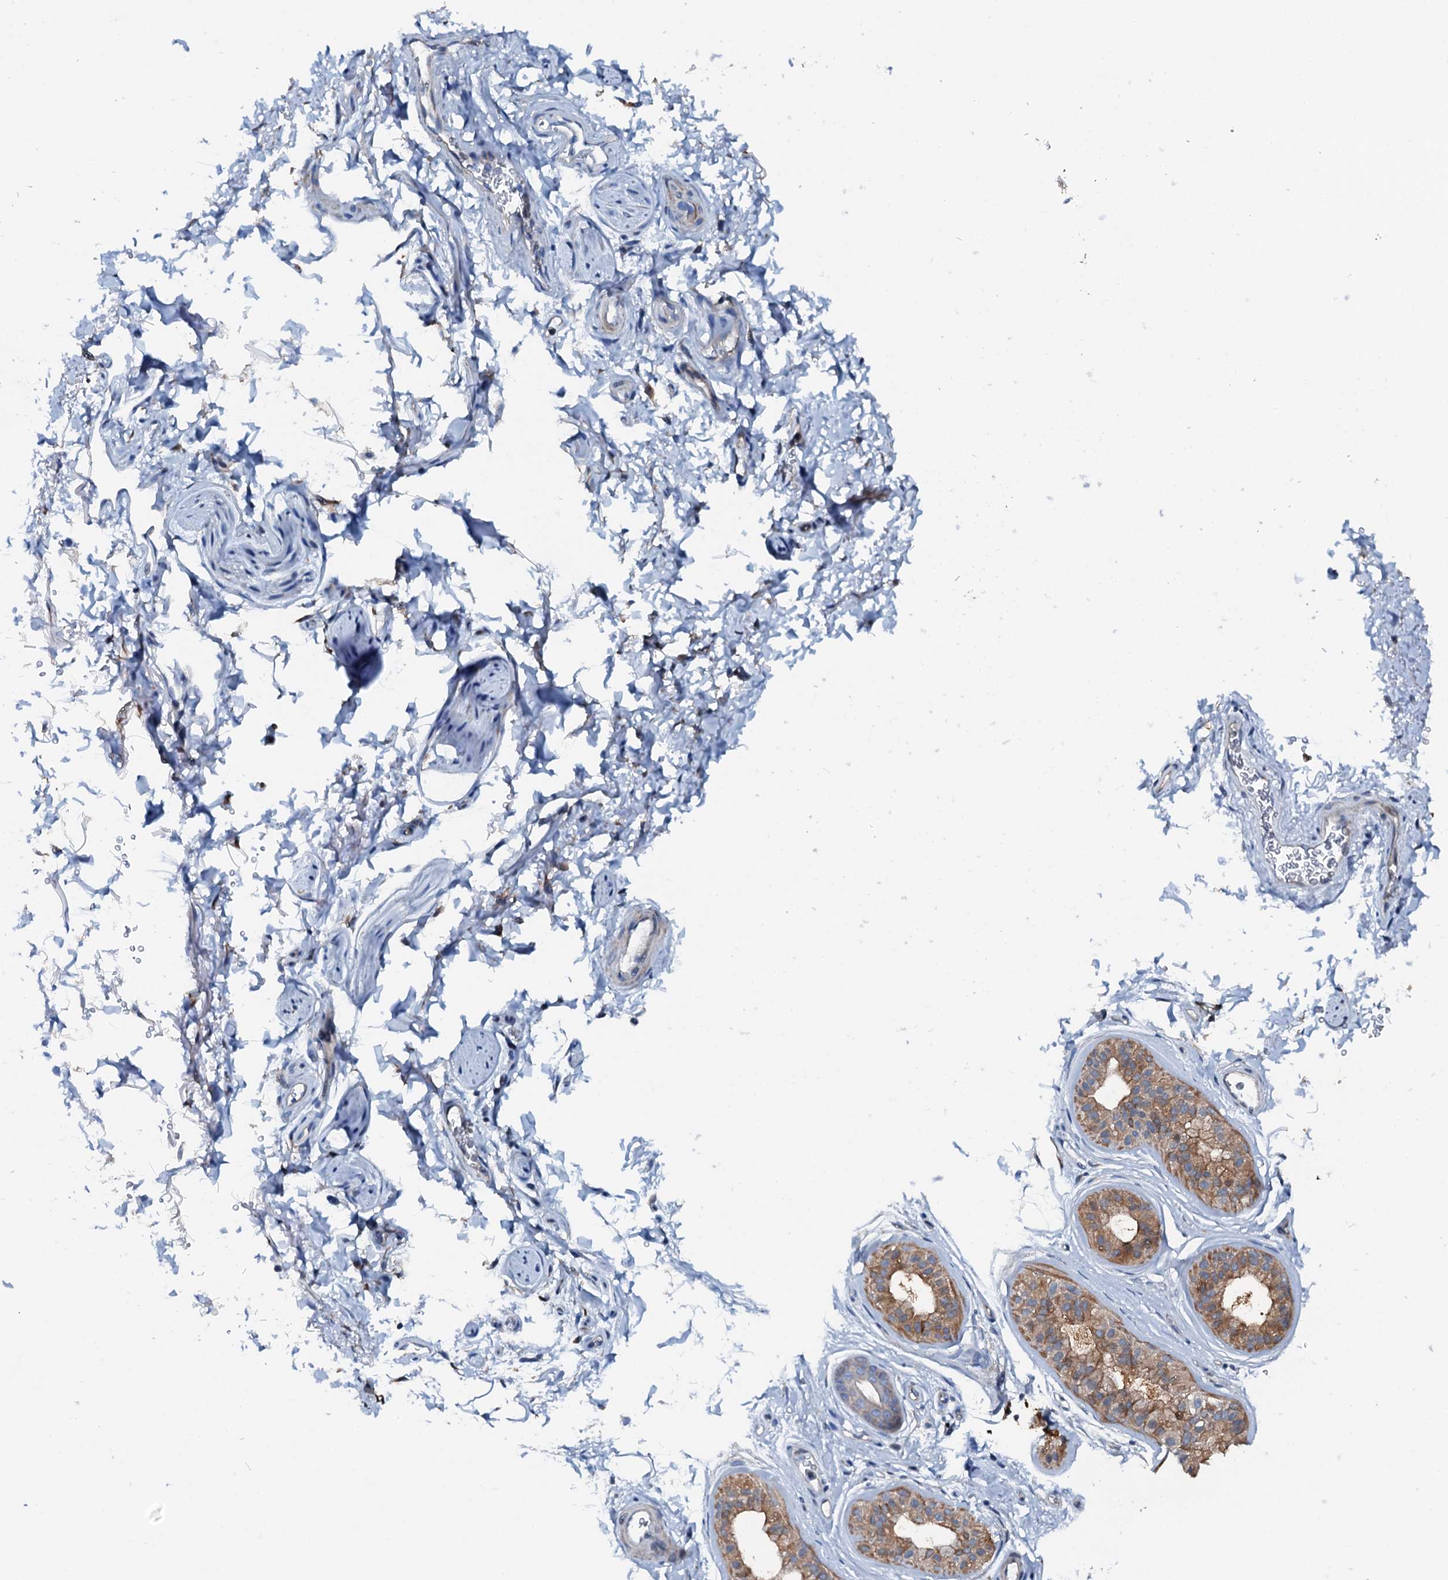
{"staining": {"intensity": "strong", "quantity": "25%-75%", "location": "cytoplasmic/membranous"}, "tissue": "skin", "cell_type": "Epidermal cells", "image_type": "normal", "snomed": [{"axis": "morphology", "description": "Normal tissue, NOS"}, {"axis": "topography", "description": "Anal"}], "caption": "Immunohistochemistry staining of benign skin, which exhibits high levels of strong cytoplasmic/membranous staining in approximately 25%-75% of epidermal cells indicating strong cytoplasmic/membranous protein positivity. The staining was performed using DAB (brown) for protein detection and nuclei were counterstained in hematoxylin (blue).", "gene": "GFOD2", "patient": {"sex": "male", "age": 44}}